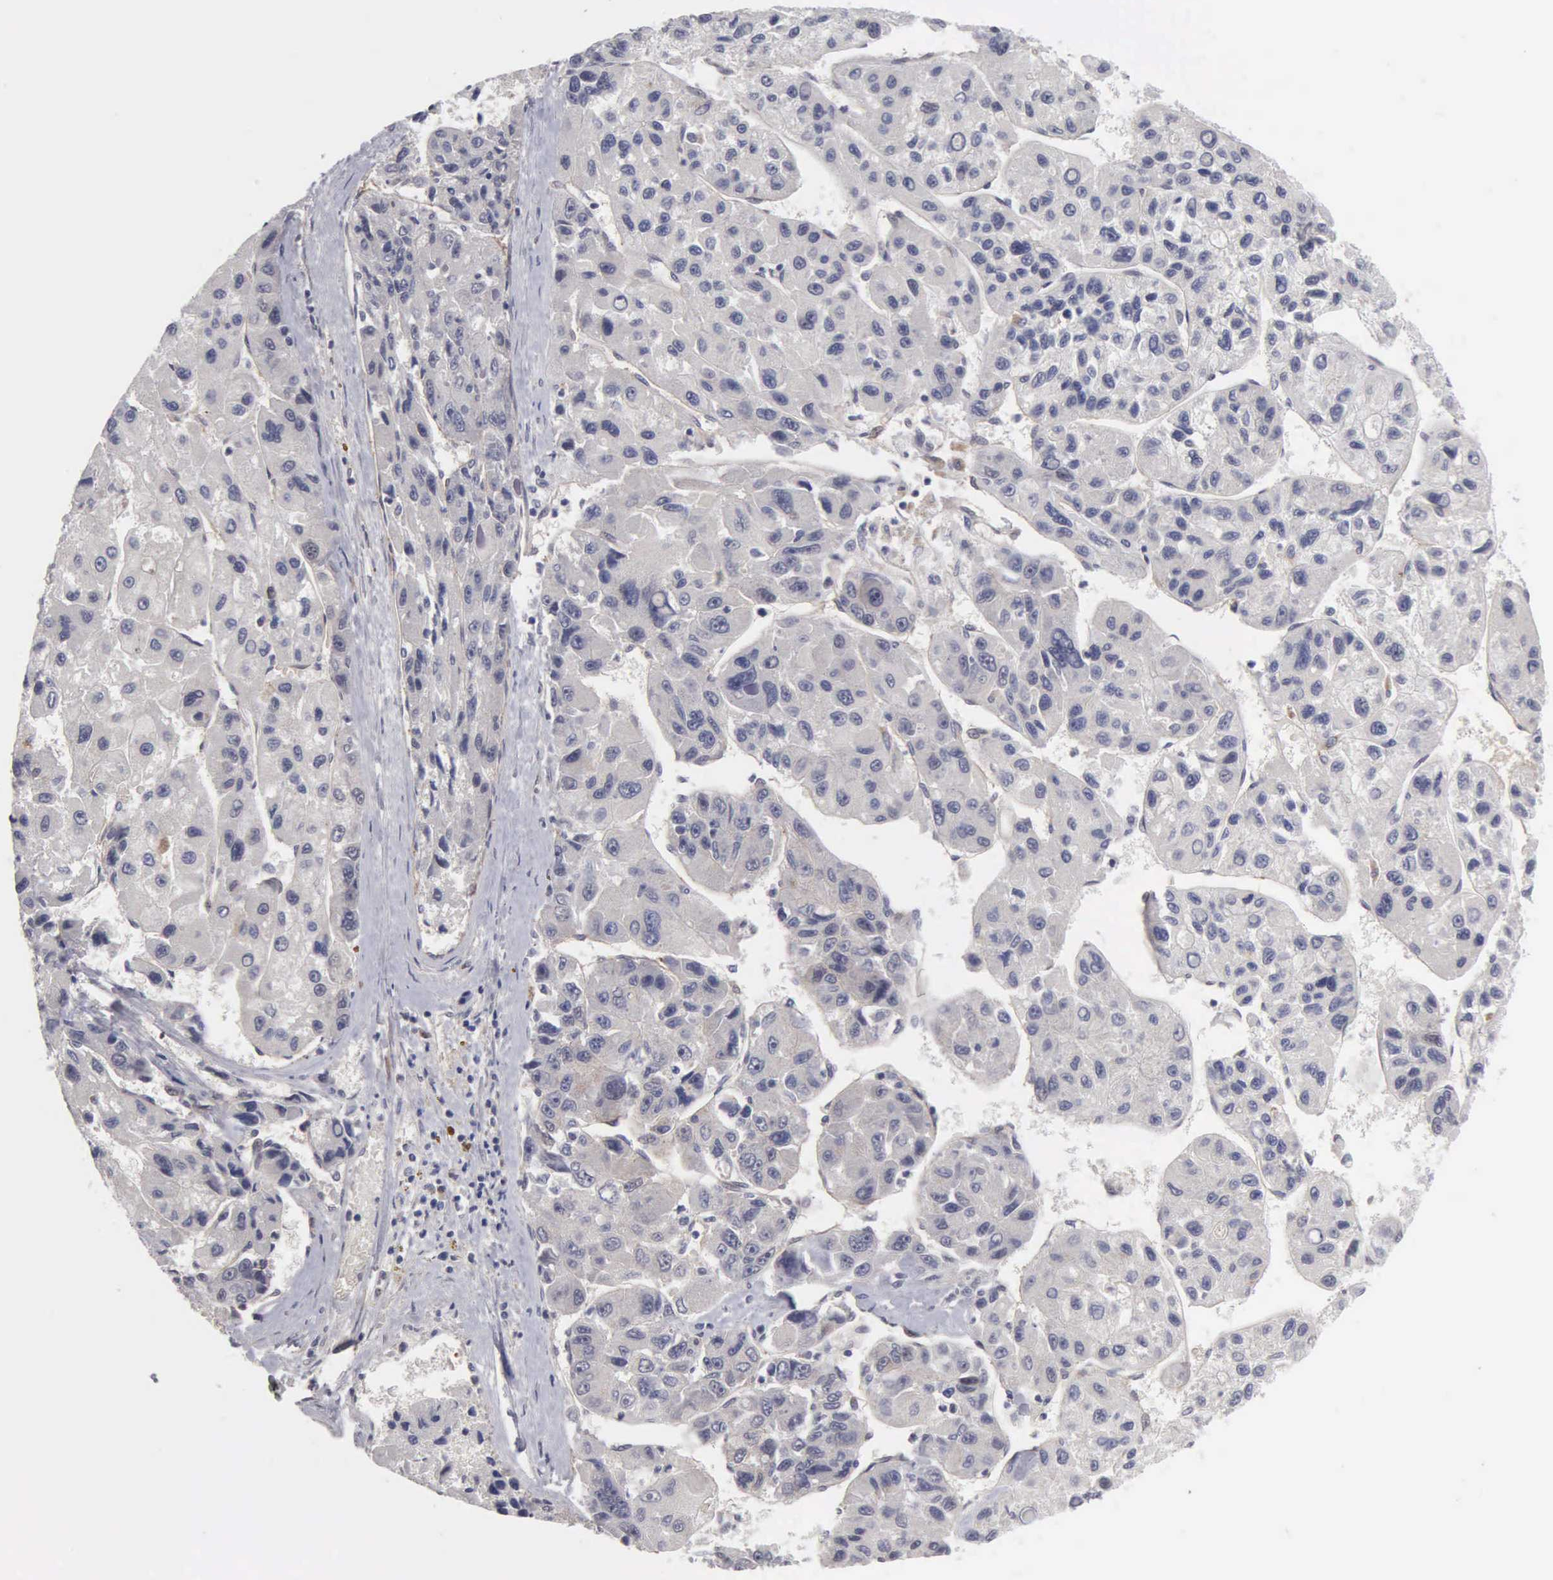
{"staining": {"intensity": "negative", "quantity": "none", "location": "none"}, "tissue": "liver cancer", "cell_type": "Tumor cells", "image_type": "cancer", "snomed": [{"axis": "morphology", "description": "Carcinoma, Hepatocellular, NOS"}, {"axis": "topography", "description": "Liver"}], "caption": "Immunohistochemical staining of human liver hepatocellular carcinoma demonstrates no significant staining in tumor cells.", "gene": "ZBTB33", "patient": {"sex": "male", "age": 64}}